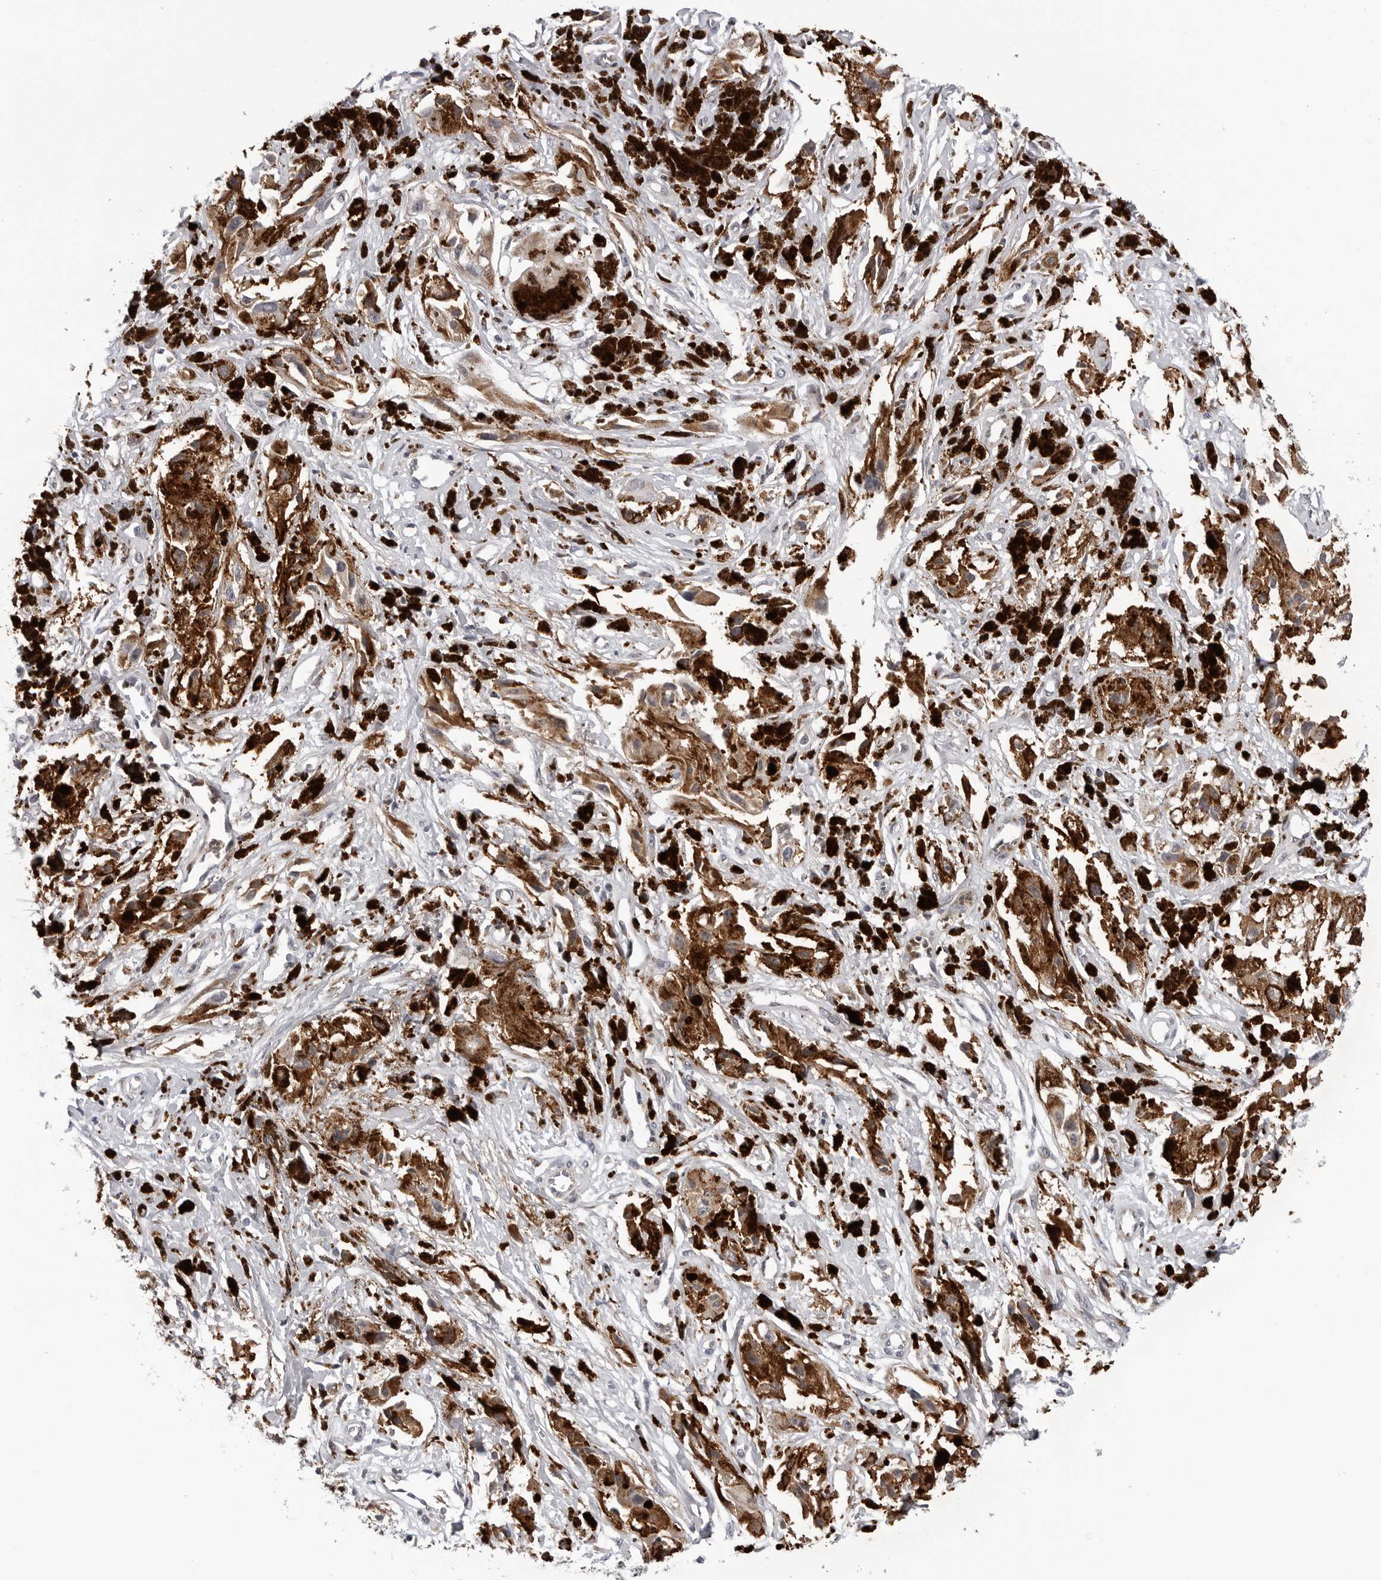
{"staining": {"intensity": "moderate", "quantity": ">75%", "location": "cytoplasmic/membranous"}, "tissue": "melanoma", "cell_type": "Tumor cells", "image_type": "cancer", "snomed": [{"axis": "morphology", "description": "Malignant melanoma, NOS"}, {"axis": "topography", "description": "Skin"}], "caption": "Protein expression analysis of malignant melanoma reveals moderate cytoplasmic/membranous positivity in approximately >75% of tumor cells.", "gene": "CDK20", "patient": {"sex": "male", "age": 88}}